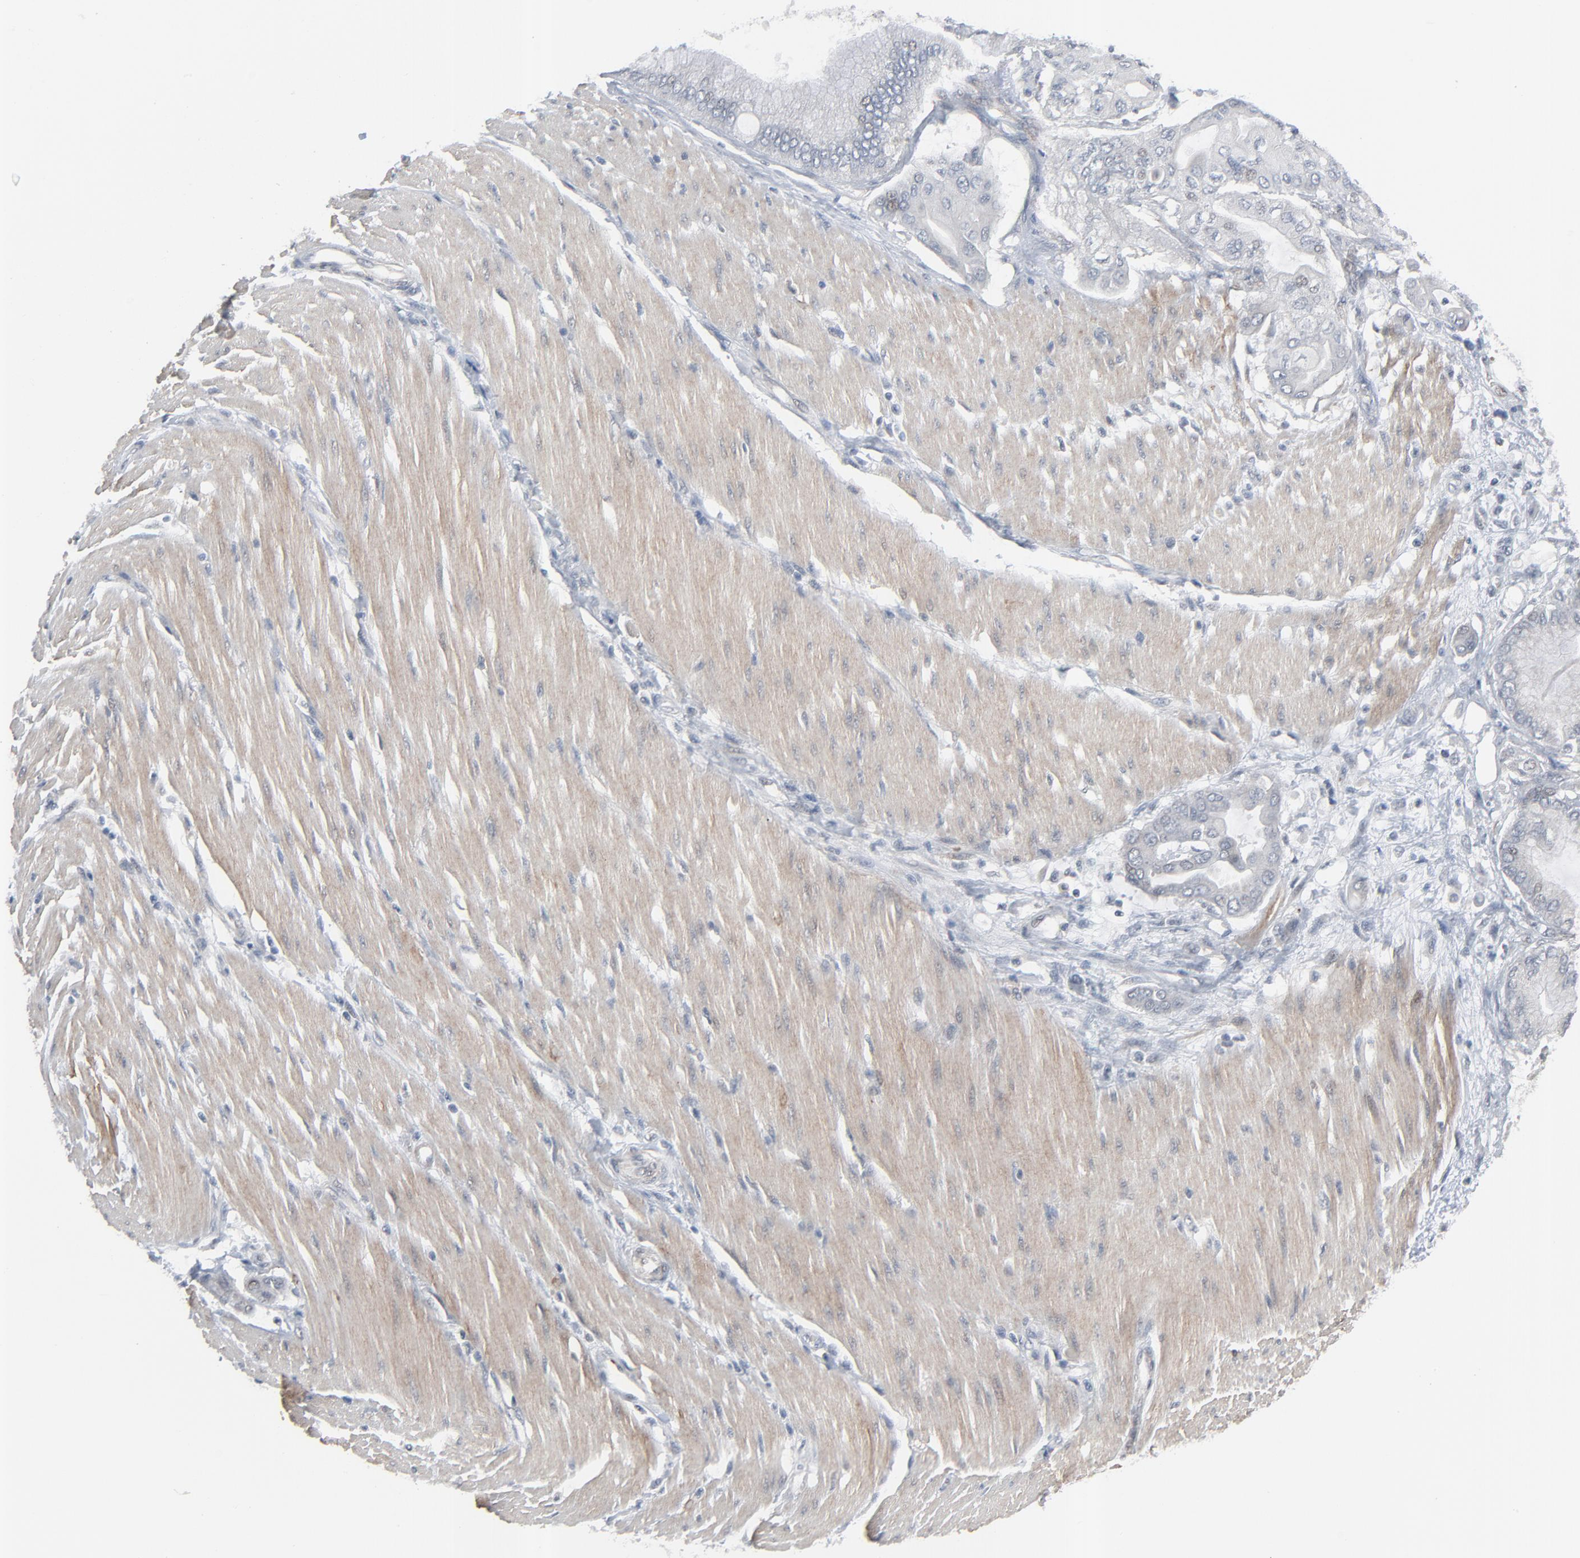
{"staining": {"intensity": "negative", "quantity": "none", "location": "none"}, "tissue": "pancreatic cancer", "cell_type": "Tumor cells", "image_type": "cancer", "snomed": [{"axis": "morphology", "description": "Adenocarcinoma, NOS"}, {"axis": "morphology", "description": "Adenocarcinoma, metastatic, NOS"}, {"axis": "topography", "description": "Lymph node"}, {"axis": "topography", "description": "Pancreas"}, {"axis": "topography", "description": "Duodenum"}], "caption": "This is an IHC histopathology image of metastatic adenocarcinoma (pancreatic). There is no expression in tumor cells.", "gene": "NEUROD1", "patient": {"sex": "female", "age": 64}}